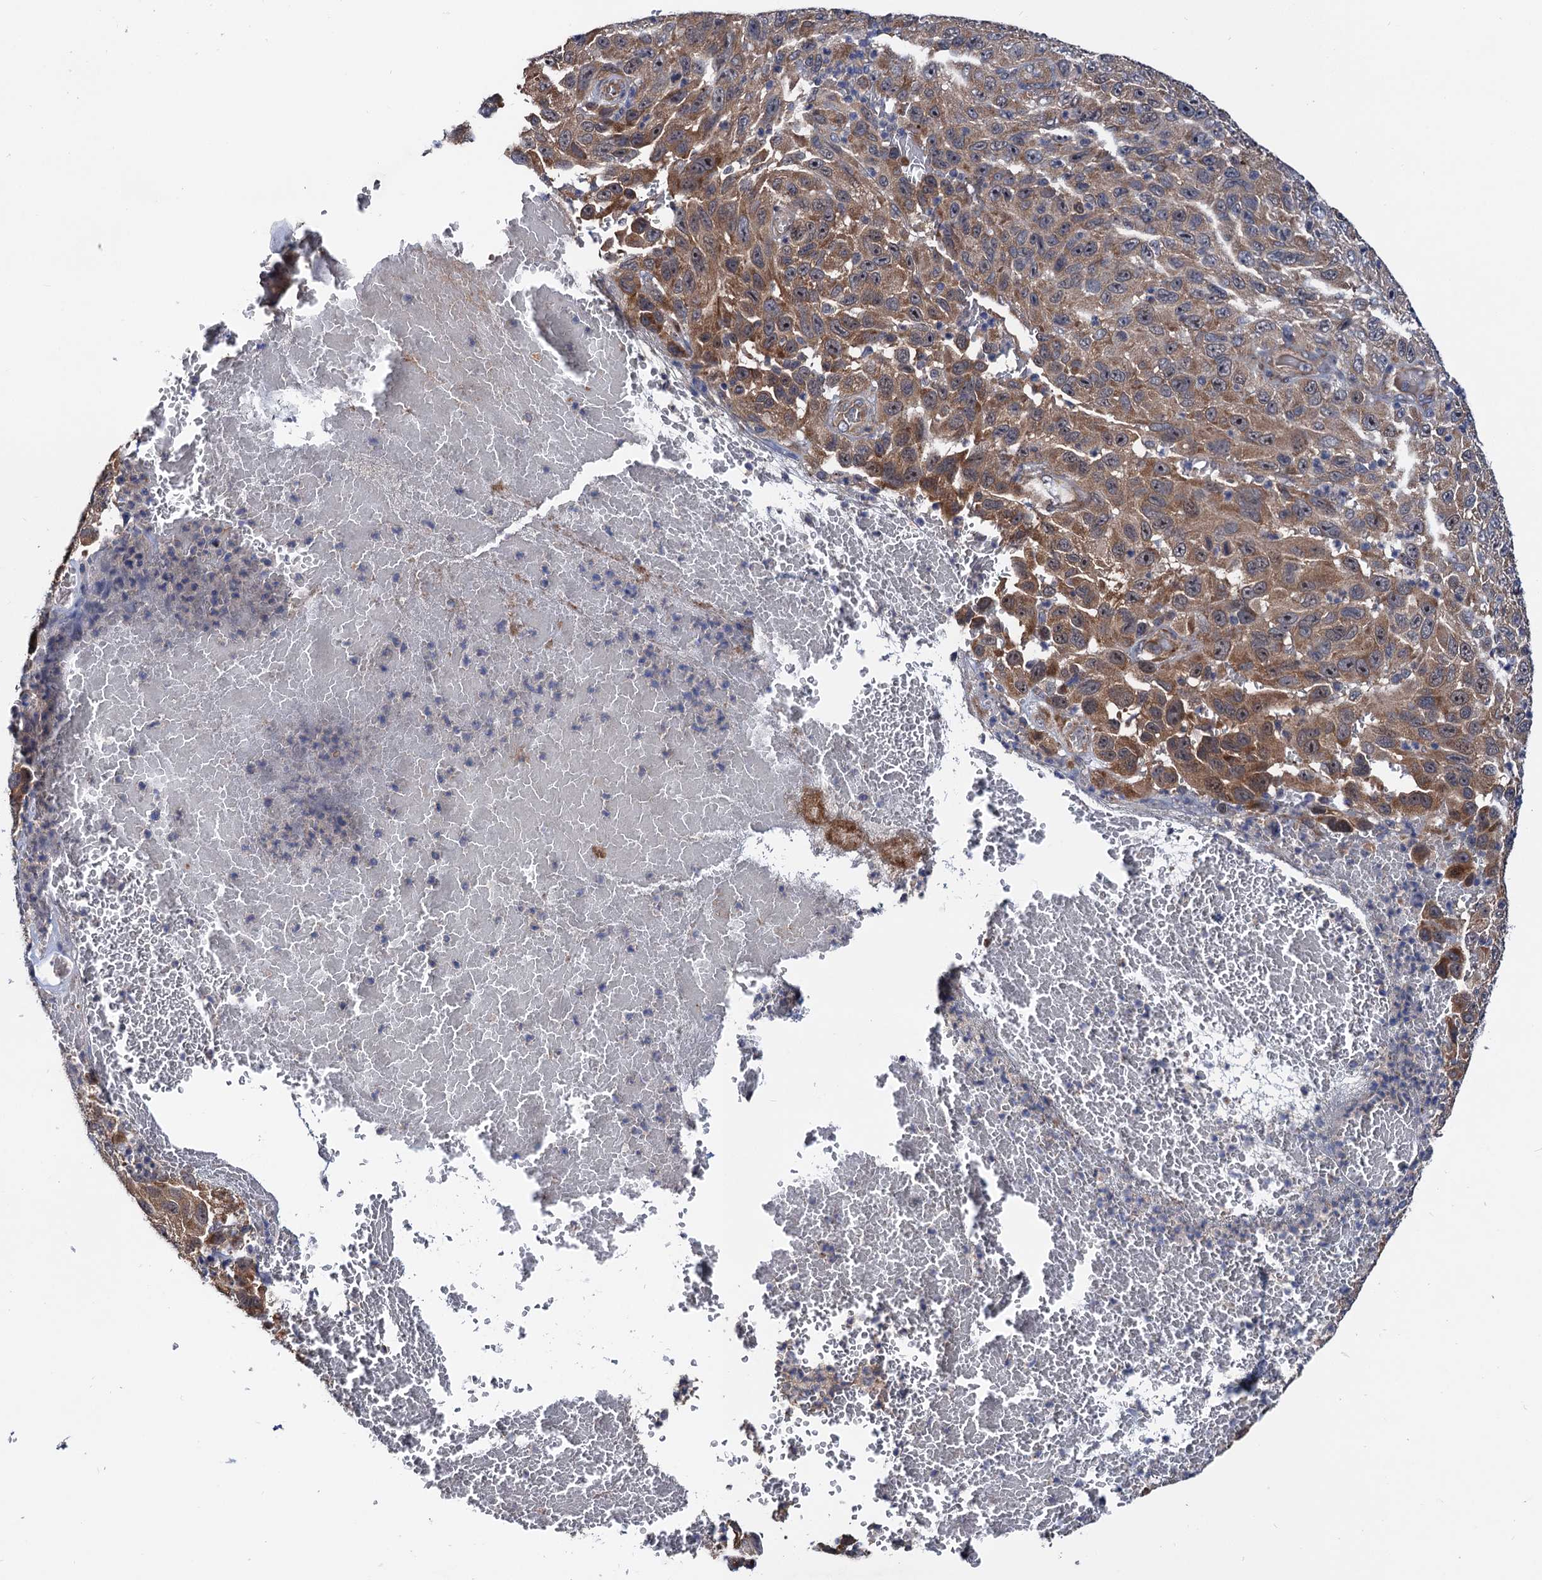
{"staining": {"intensity": "moderate", "quantity": ">75%", "location": "cytoplasmic/membranous"}, "tissue": "melanoma", "cell_type": "Tumor cells", "image_type": "cancer", "snomed": [{"axis": "morphology", "description": "Normal tissue, NOS"}, {"axis": "morphology", "description": "Malignant melanoma, NOS"}, {"axis": "topography", "description": "Skin"}], "caption": "High-magnification brightfield microscopy of melanoma stained with DAB (3,3'-diaminobenzidine) (brown) and counterstained with hematoxylin (blue). tumor cells exhibit moderate cytoplasmic/membranous staining is identified in about>75% of cells.", "gene": "TRMT112", "patient": {"sex": "female", "age": 96}}